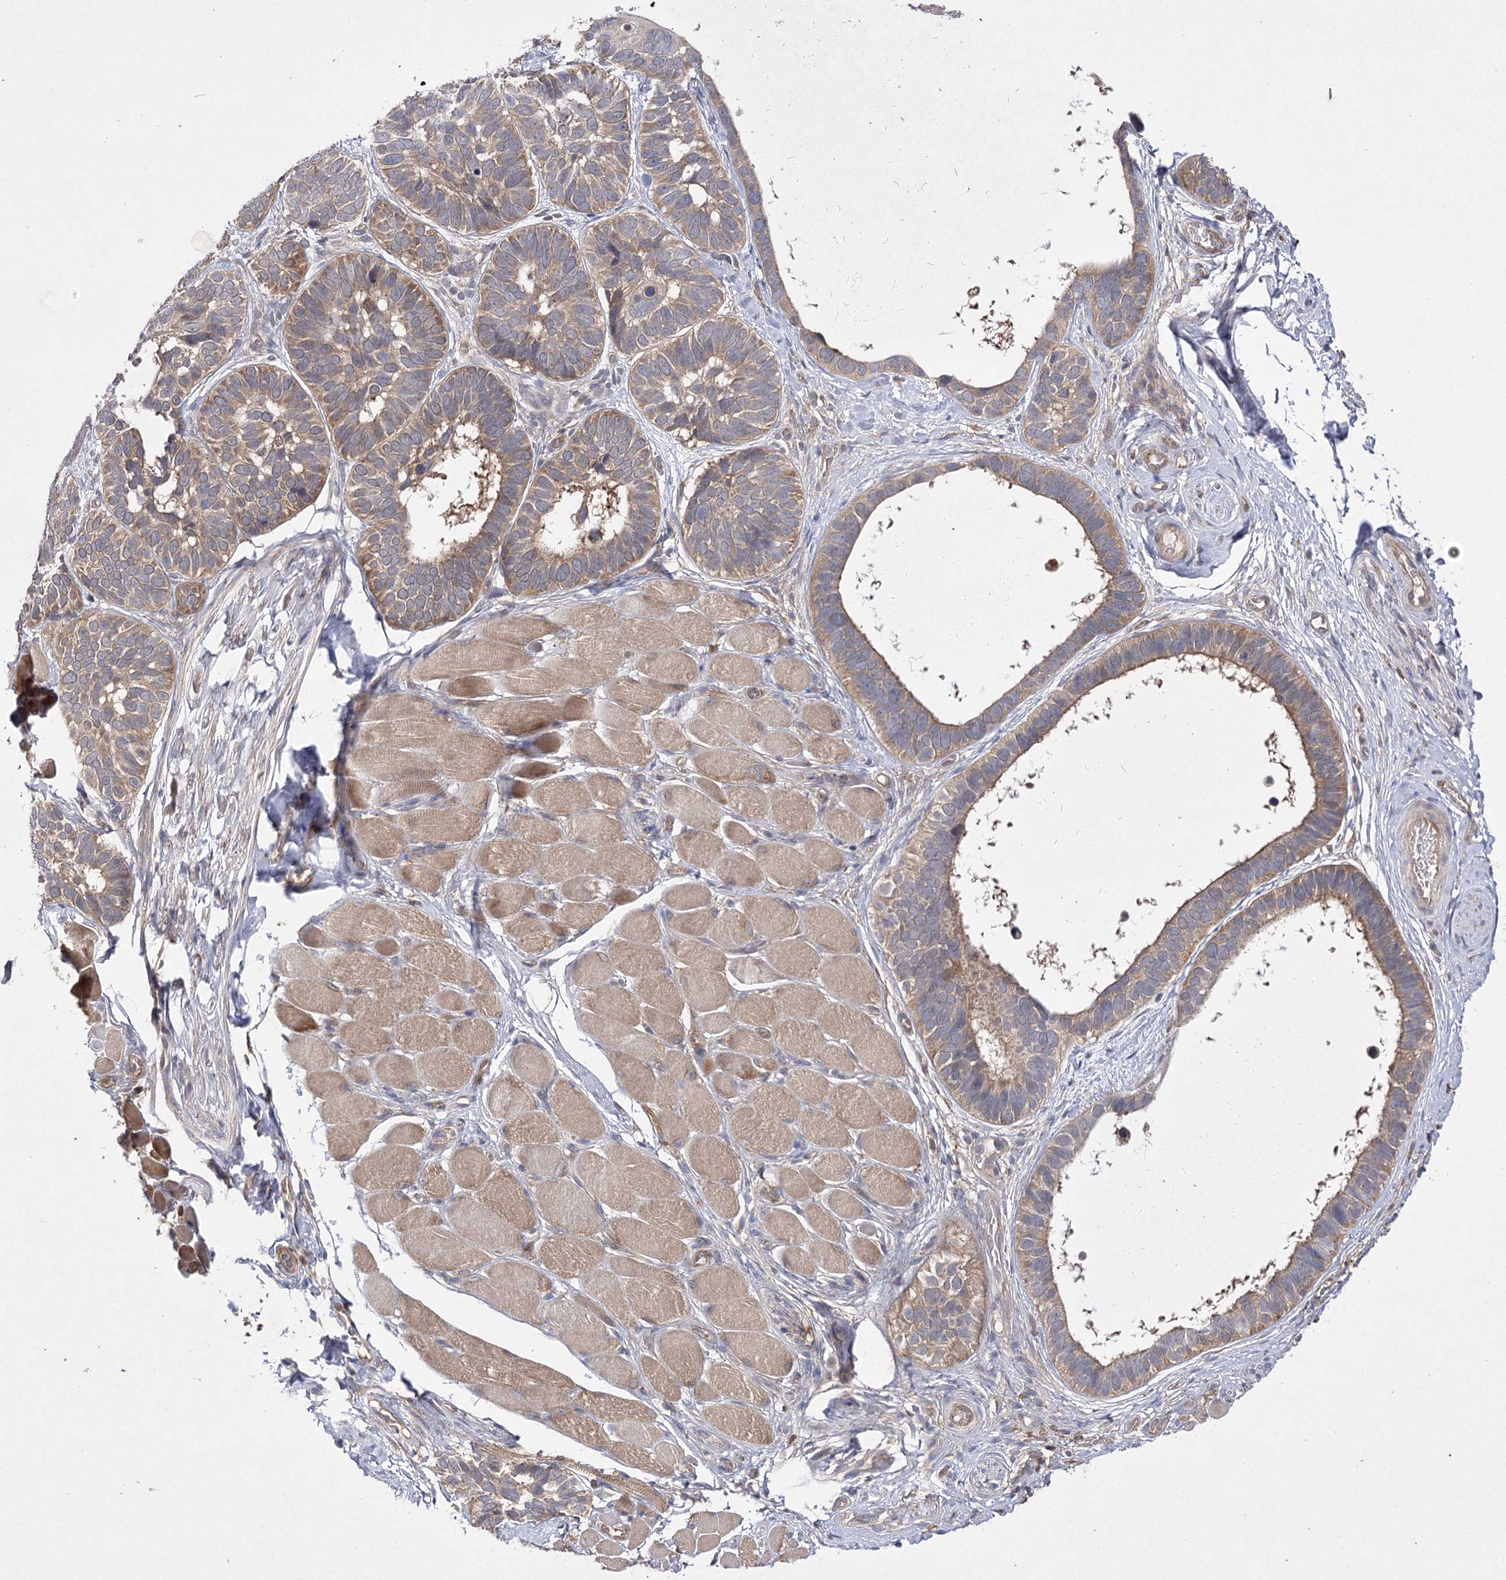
{"staining": {"intensity": "moderate", "quantity": ">75%", "location": "cytoplasmic/membranous"}, "tissue": "skin cancer", "cell_type": "Tumor cells", "image_type": "cancer", "snomed": [{"axis": "morphology", "description": "Basal cell carcinoma"}, {"axis": "topography", "description": "Skin"}], "caption": "Brown immunohistochemical staining in skin cancer (basal cell carcinoma) displays moderate cytoplasmic/membranous expression in about >75% of tumor cells.", "gene": "BCR", "patient": {"sex": "male", "age": 62}}